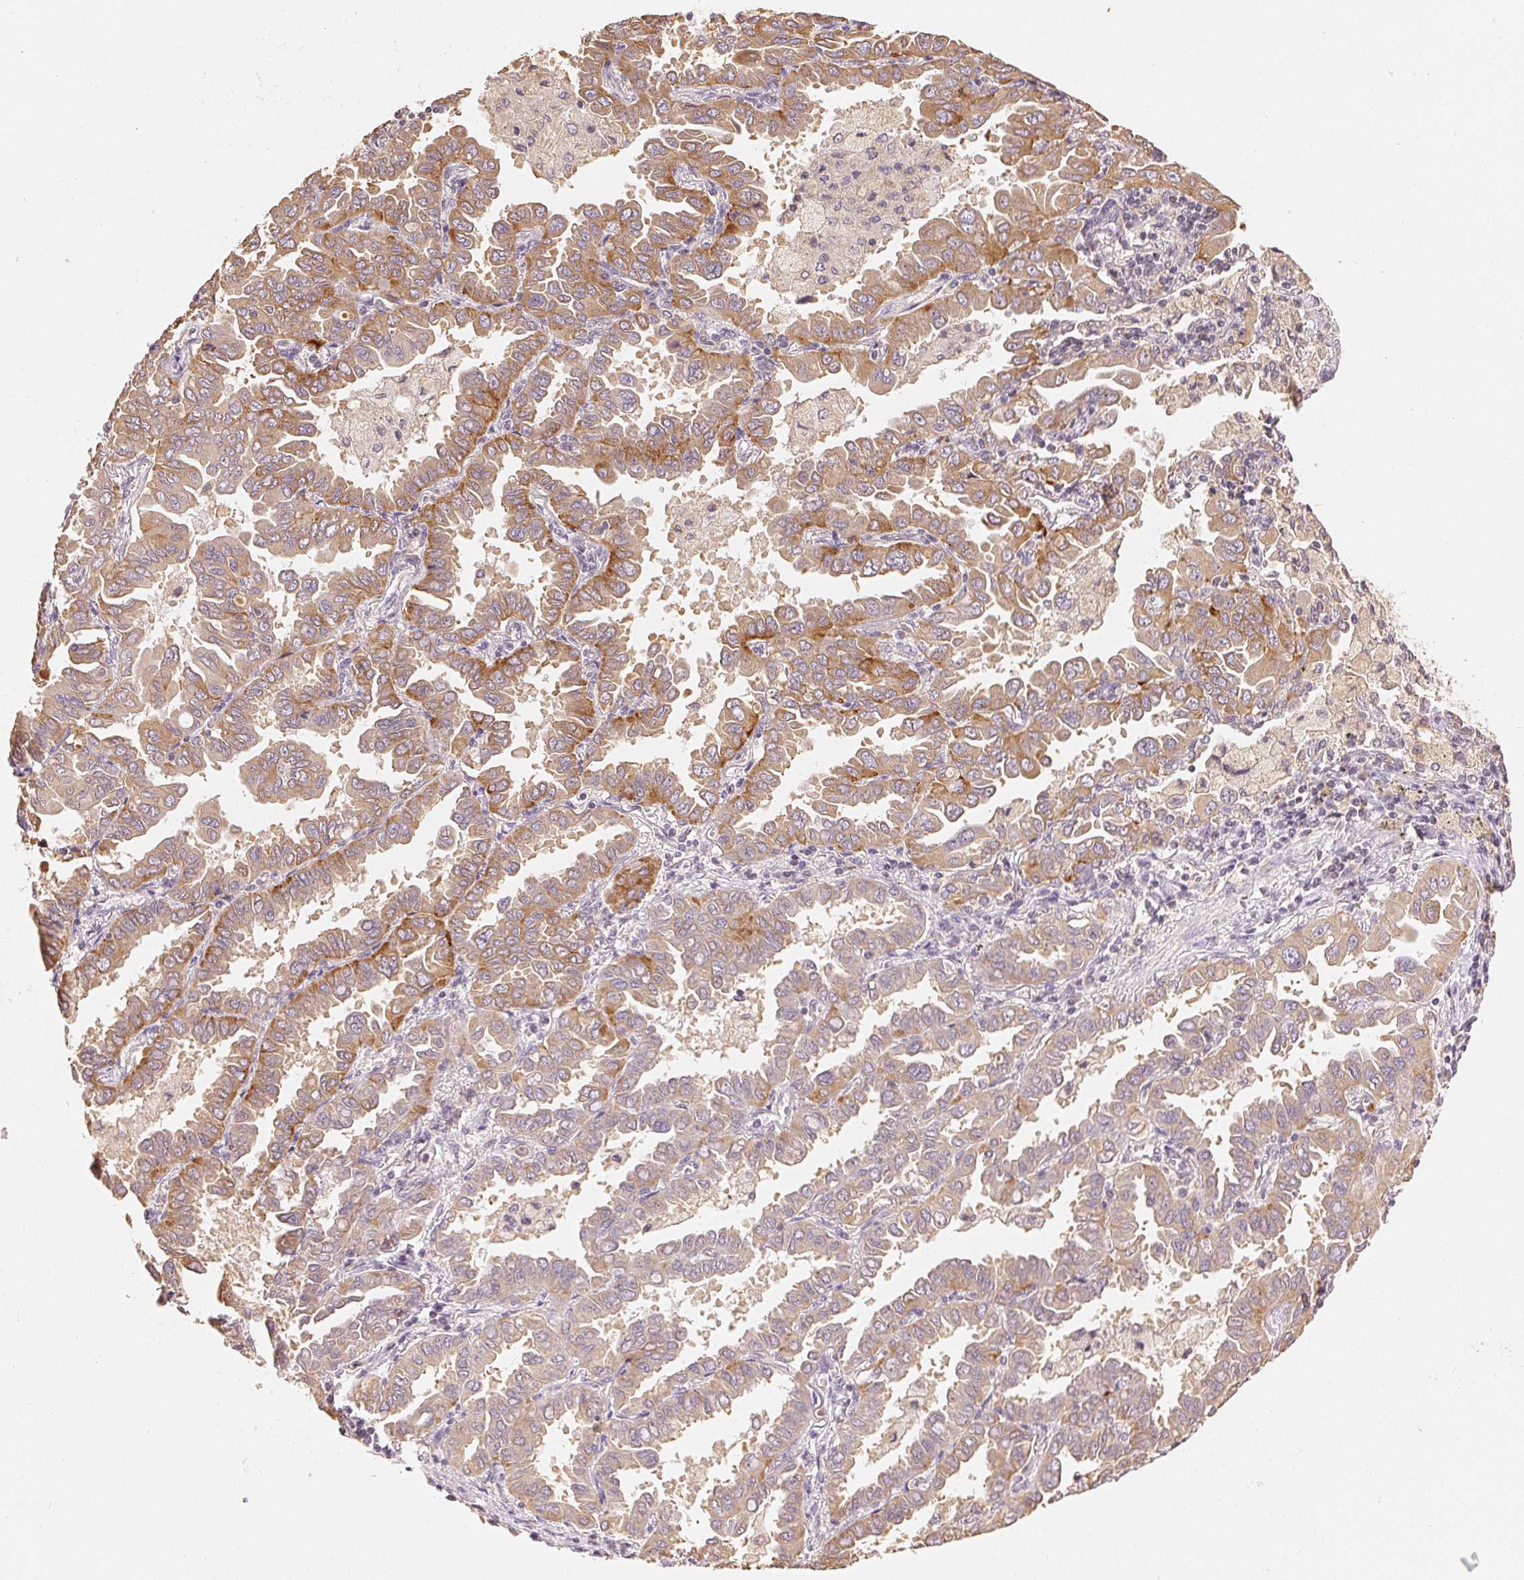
{"staining": {"intensity": "moderate", "quantity": "25%-75%", "location": "cytoplasmic/membranous"}, "tissue": "lung cancer", "cell_type": "Tumor cells", "image_type": "cancer", "snomed": [{"axis": "morphology", "description": "Adenocarcinoma, NOS"}, {"axis": "topography", "description": "Lung"}], "caption": "An immunohistochemistry (IHC) histopathology image of neoplastic tissue is shown. Protein staining in brown highlights moderate cytoplasmic/membranous positivity in lung cancer within tumor cells.", "gene": "SEZ6L2", "patient": {"sex": "male", "age": 64}}